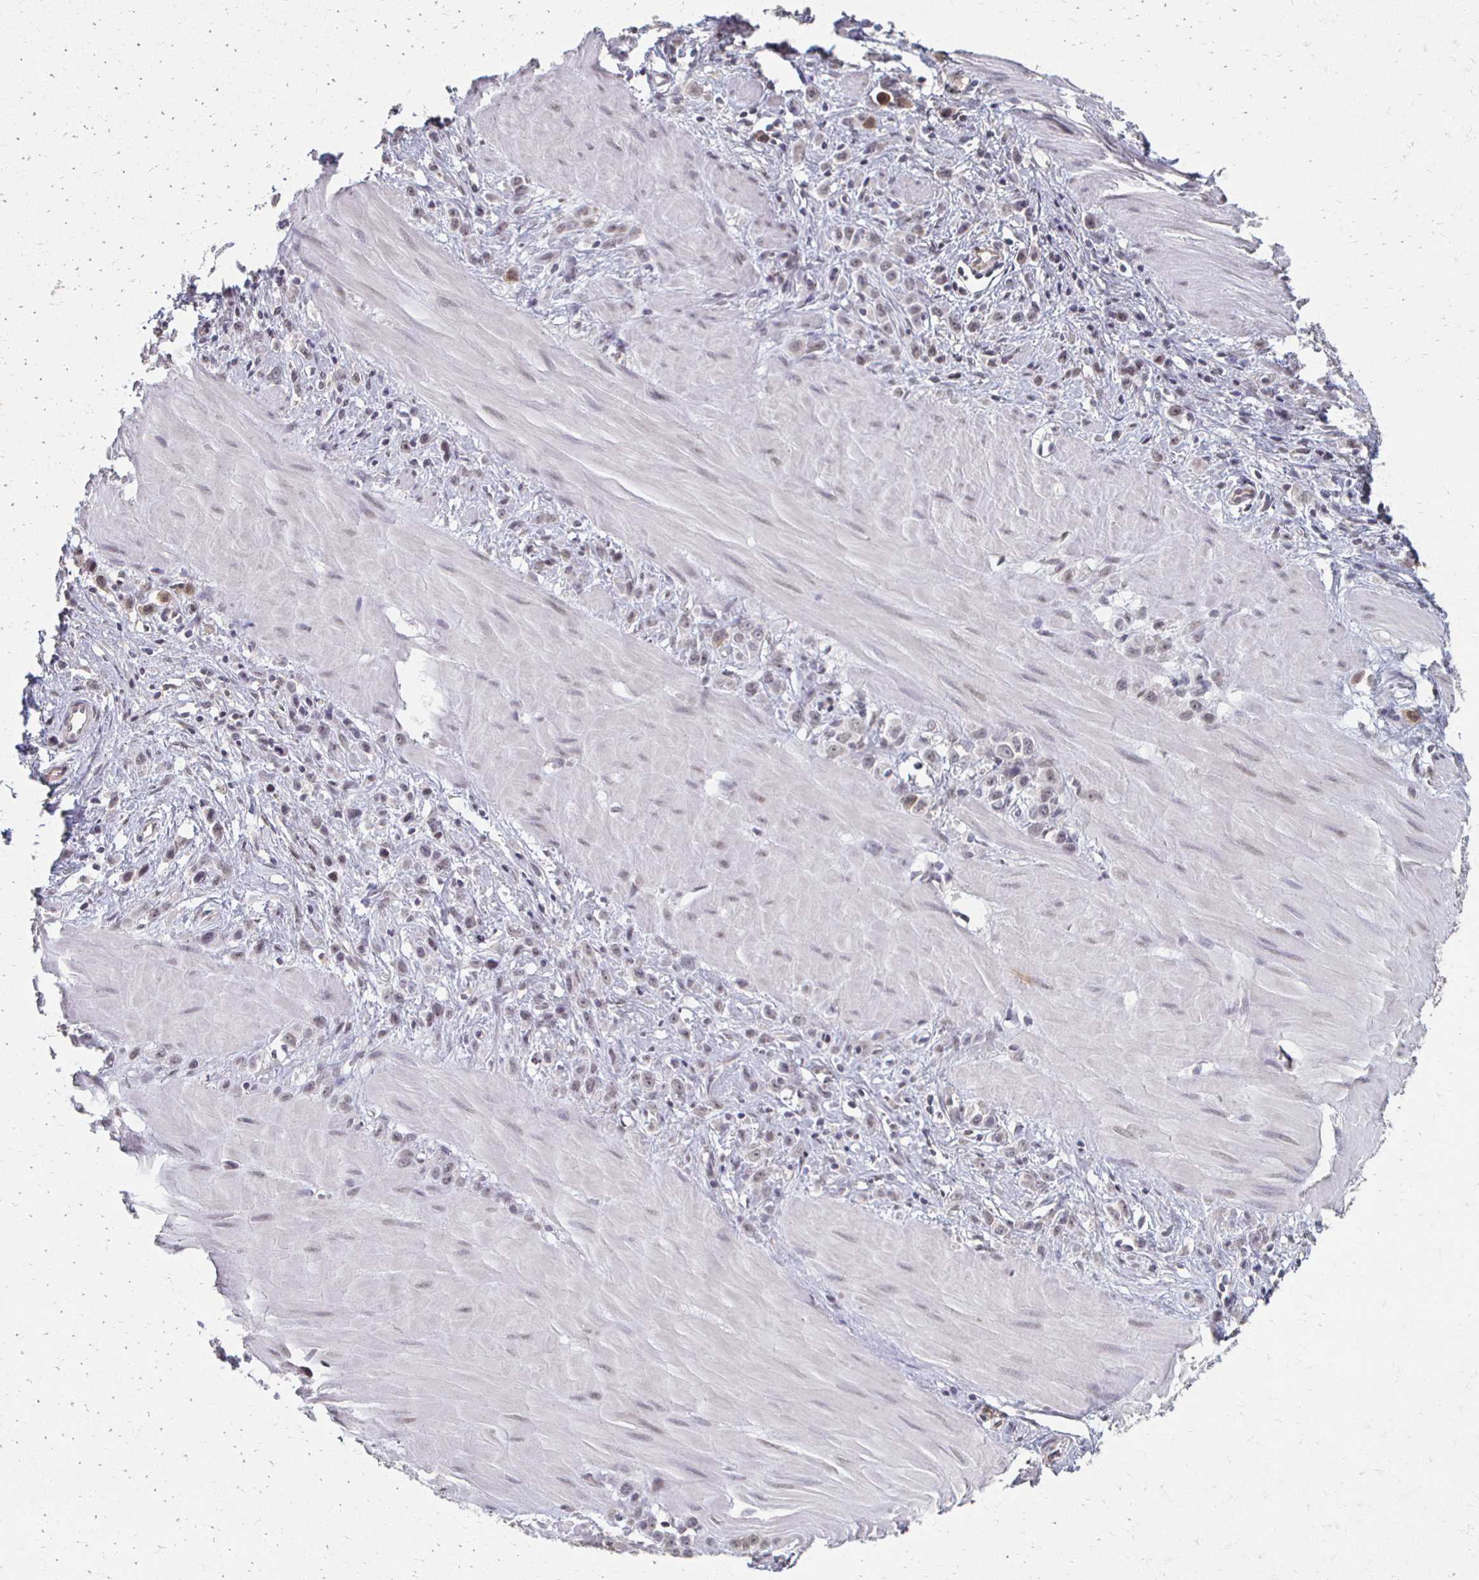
{"staining": {"intensity": "weak", "quantity": "<25%", "location": "nuclear"}, "tissue": "stomach cancer", "cell_type": "Tumor cells", "image_type": "cancer", "snomed": [{"axis": "morphology", "description": "Adenocarcinoma, NOS"}, {"axis": "topography", "description": "Stomach"}], "caption": "Immunohistochemistry (IHC) of adenocarcinoma (stomach) displays no staining in tumor cells.", "gene": "DAB1", "patient": {"sex": "male", "age": 47}}